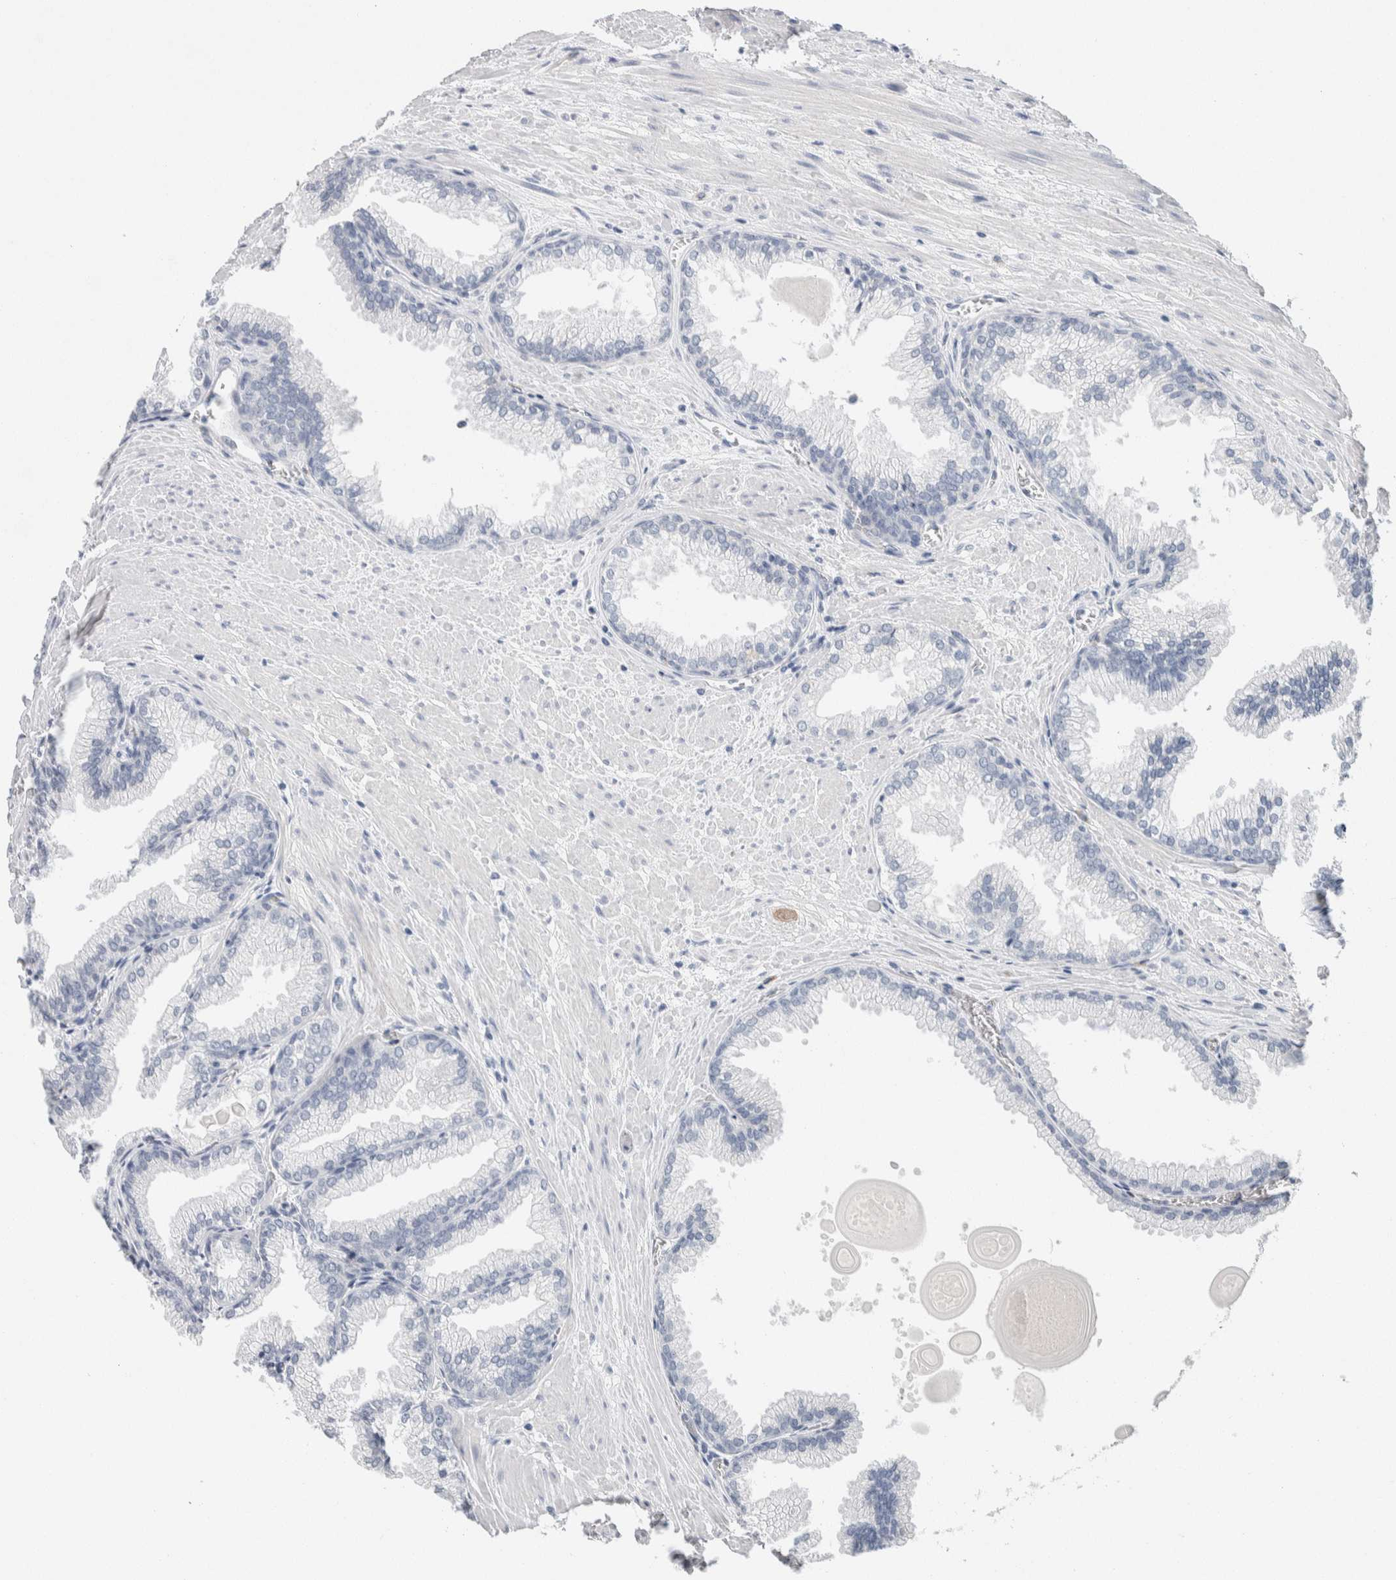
{"staining": {"intensity": "negative", "quantity": "none", "location": "none"}, "tissue": "prostate cancer", "cell_type": "Tumor cells", "image_type": "cancer", "snomed": [{"axis": "morphology", "description": "Adenocarcinoma, Low grade"}, {"axis": "topography", "description": "Prostate"}], "caption": "Immunohistochemistry (IHC) histopathology image of neoplastic tissue: human prostate cancer (low-grade adenocarcinoma) stained with DAB (3,3'-diaminobenzidine) displays no significant protein staining in tumor cells.", "gene": "SCN2A", "patient": {"sex": "male", "age": 59}}